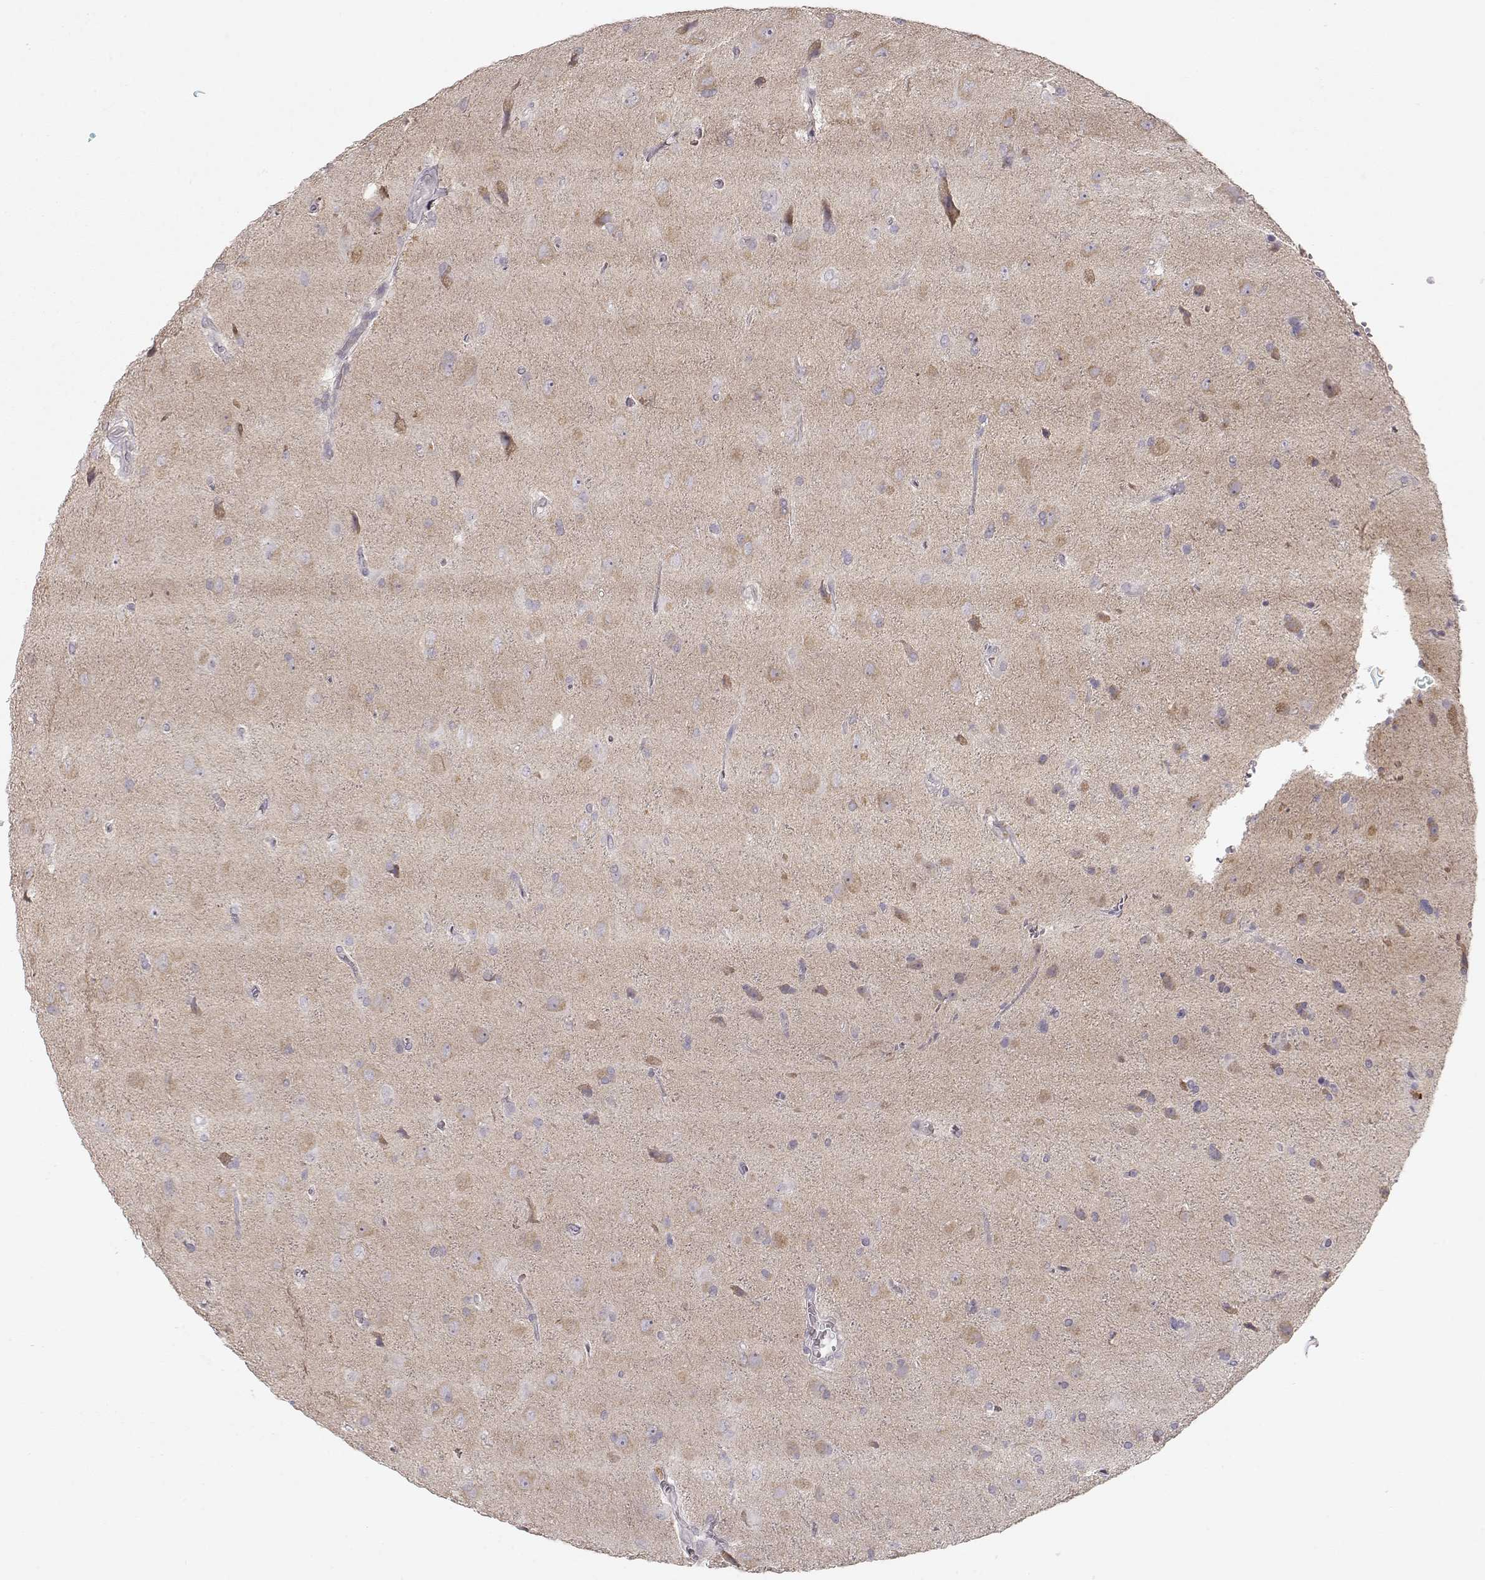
{"staining": {"intensity": "negative", "quantity": "none", "location": "none"}, "tissue": "glioma", "cell_type": "Tumor cells", "image_type": "cancer", "snomed": [{"axis": "morphology", "description": "Glioma, malignant, Low grade"}, {"axis": "topography", "description": "Brain"}], "caption": "The micrograph reveals no significant positivity in tumor cells of malignant glioma (low-grade).", "gene": "ARHGAP8", "patient": {"sex": "male", "age": 58}}